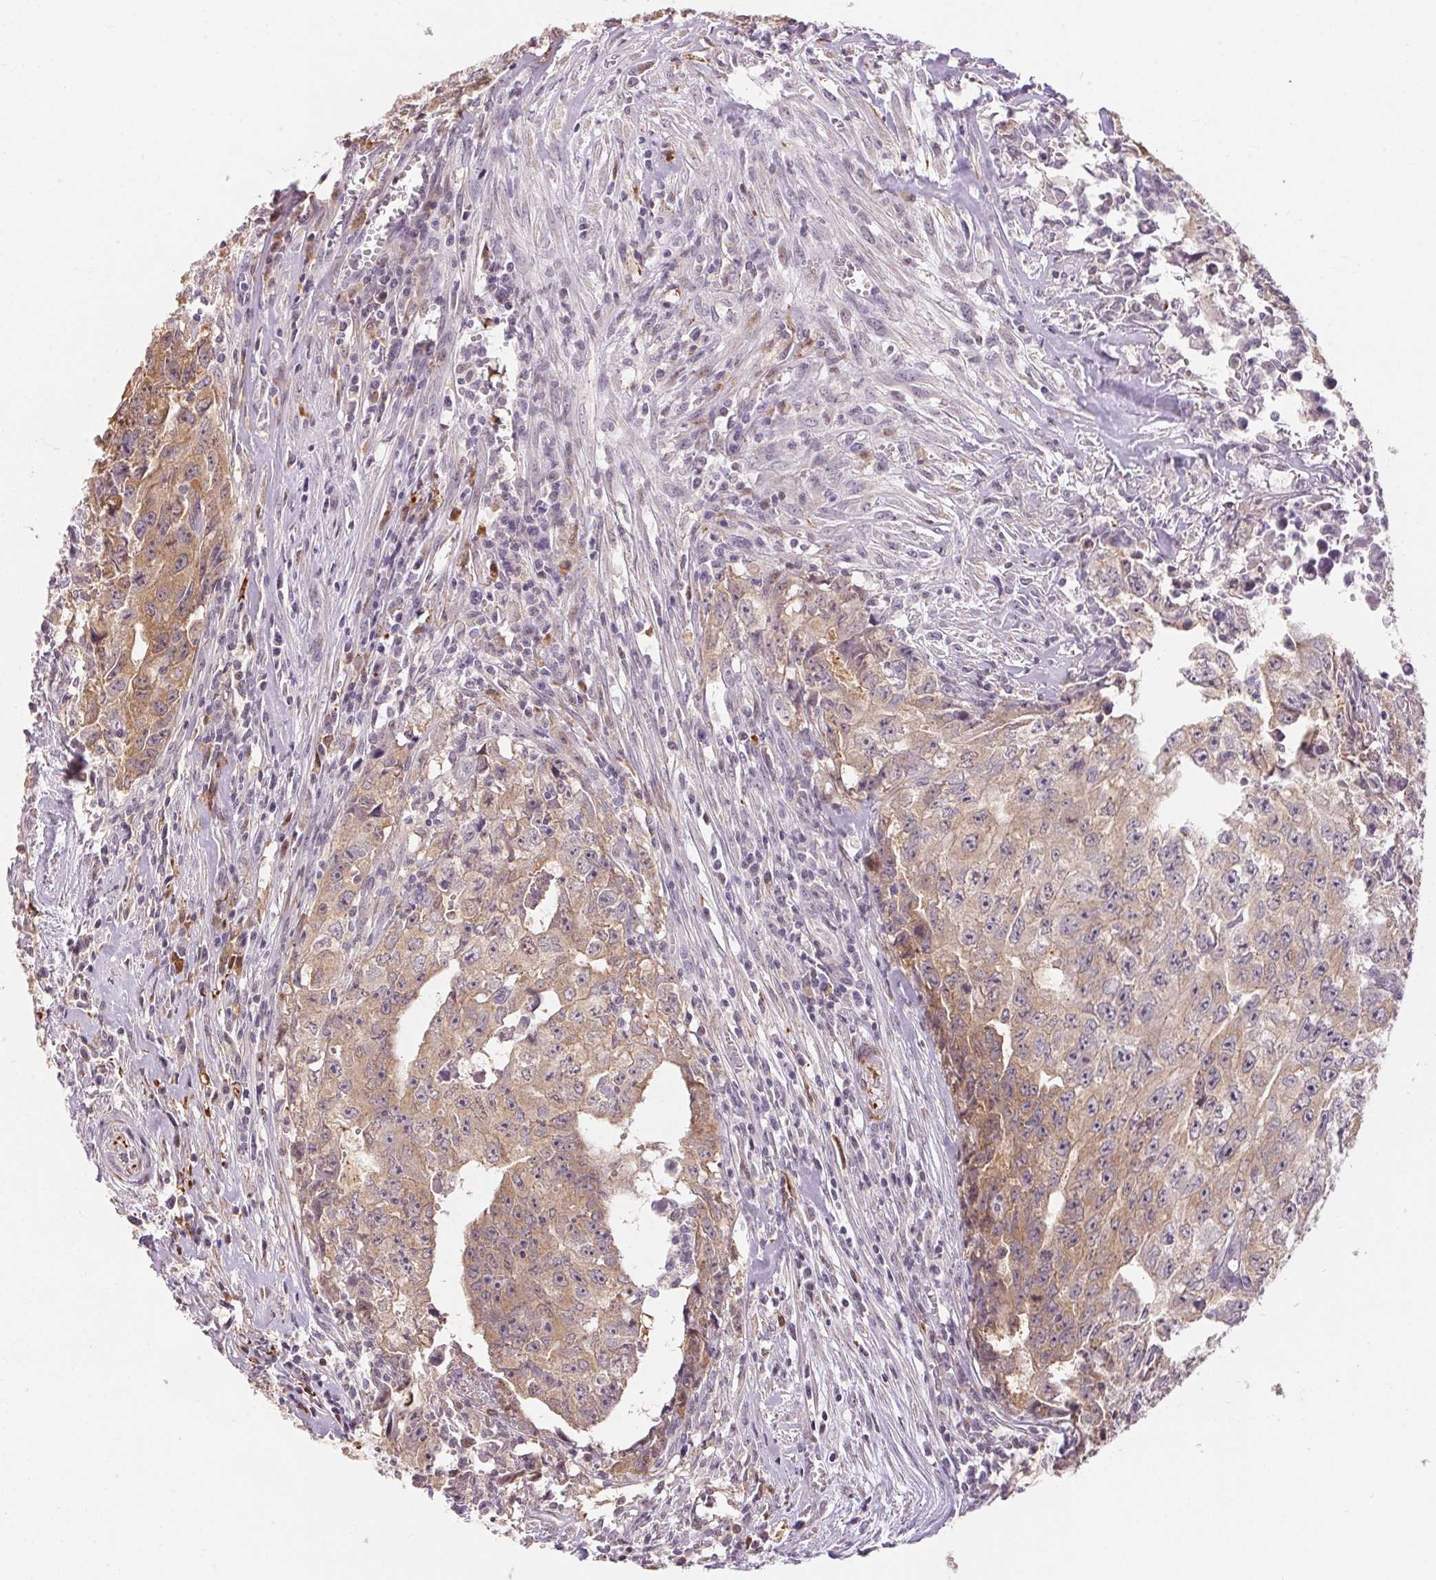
{"staining": {"intensity": "weak", "quantity": "25%-75%", "location": "cytoplasmic/membranous"}, "tissue": "testis cancer", "cell_type": "Tumor cells", "image_type": "cancer", "snomed": [{"axis": "morphology", "description": "Carcinoma, Embryonal, NOS"}, {"axis": "morphology", "description": "Teratoma, malignant, NOS"}, {"axis": "topography", "description": "Testis"}], "caption": "Immunohistochemistry staining of testis malignant teratoma, which reveals low levels of weak cytoplasmic/membranous staining in approximately 25%-75% of tumor cells indicating weak cytoplasmic/membranous protein positivity. The staining was performed using DAB (brown) for protein detection and nuclei were counterstained in hematoxylin (blue).", "gene": "GYG2", "patient": {"sex": "male", "age": 24}}